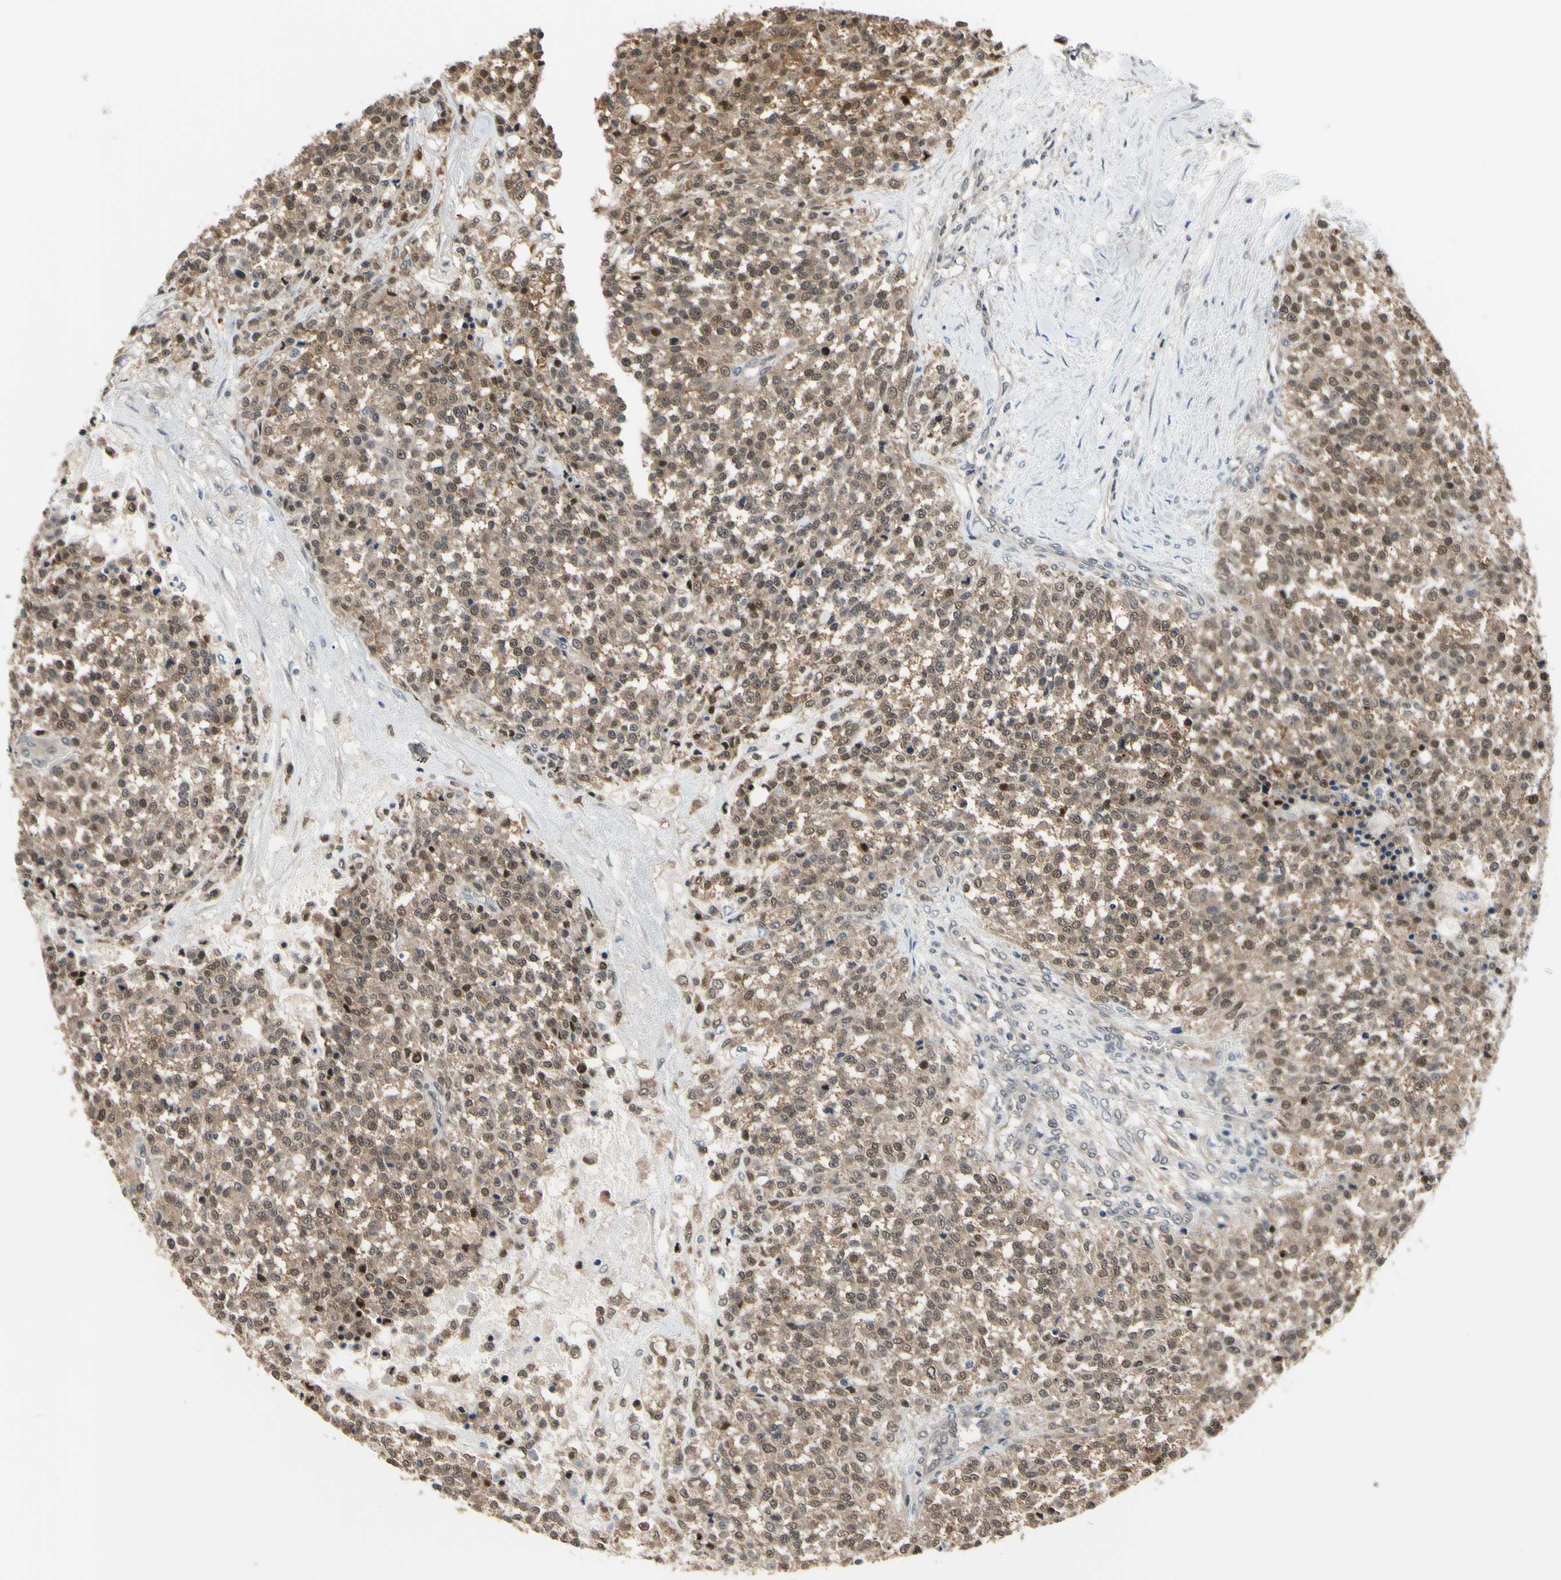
{"staining": {"intensity": "moderate", "quantity": ">75%", "location": "cytoplasmic/membranous,nuclear"}, "tissue": "testis cancer", "cell_type": "Tumor cells", "image_type": "cancer", "snomed": [{"axis": "morphology", "description": "Seminoma, NOS"}, {"axis": "topography", "description": "Testis"}], "caption": "Tumor cells exhibit medium levels of moderate cytoplasmic/membranous and nuclear staining in about >75% of cells in human testis cancer.", "gene": "HSPA4", "patient": {"sex": "male", "age": 59}}